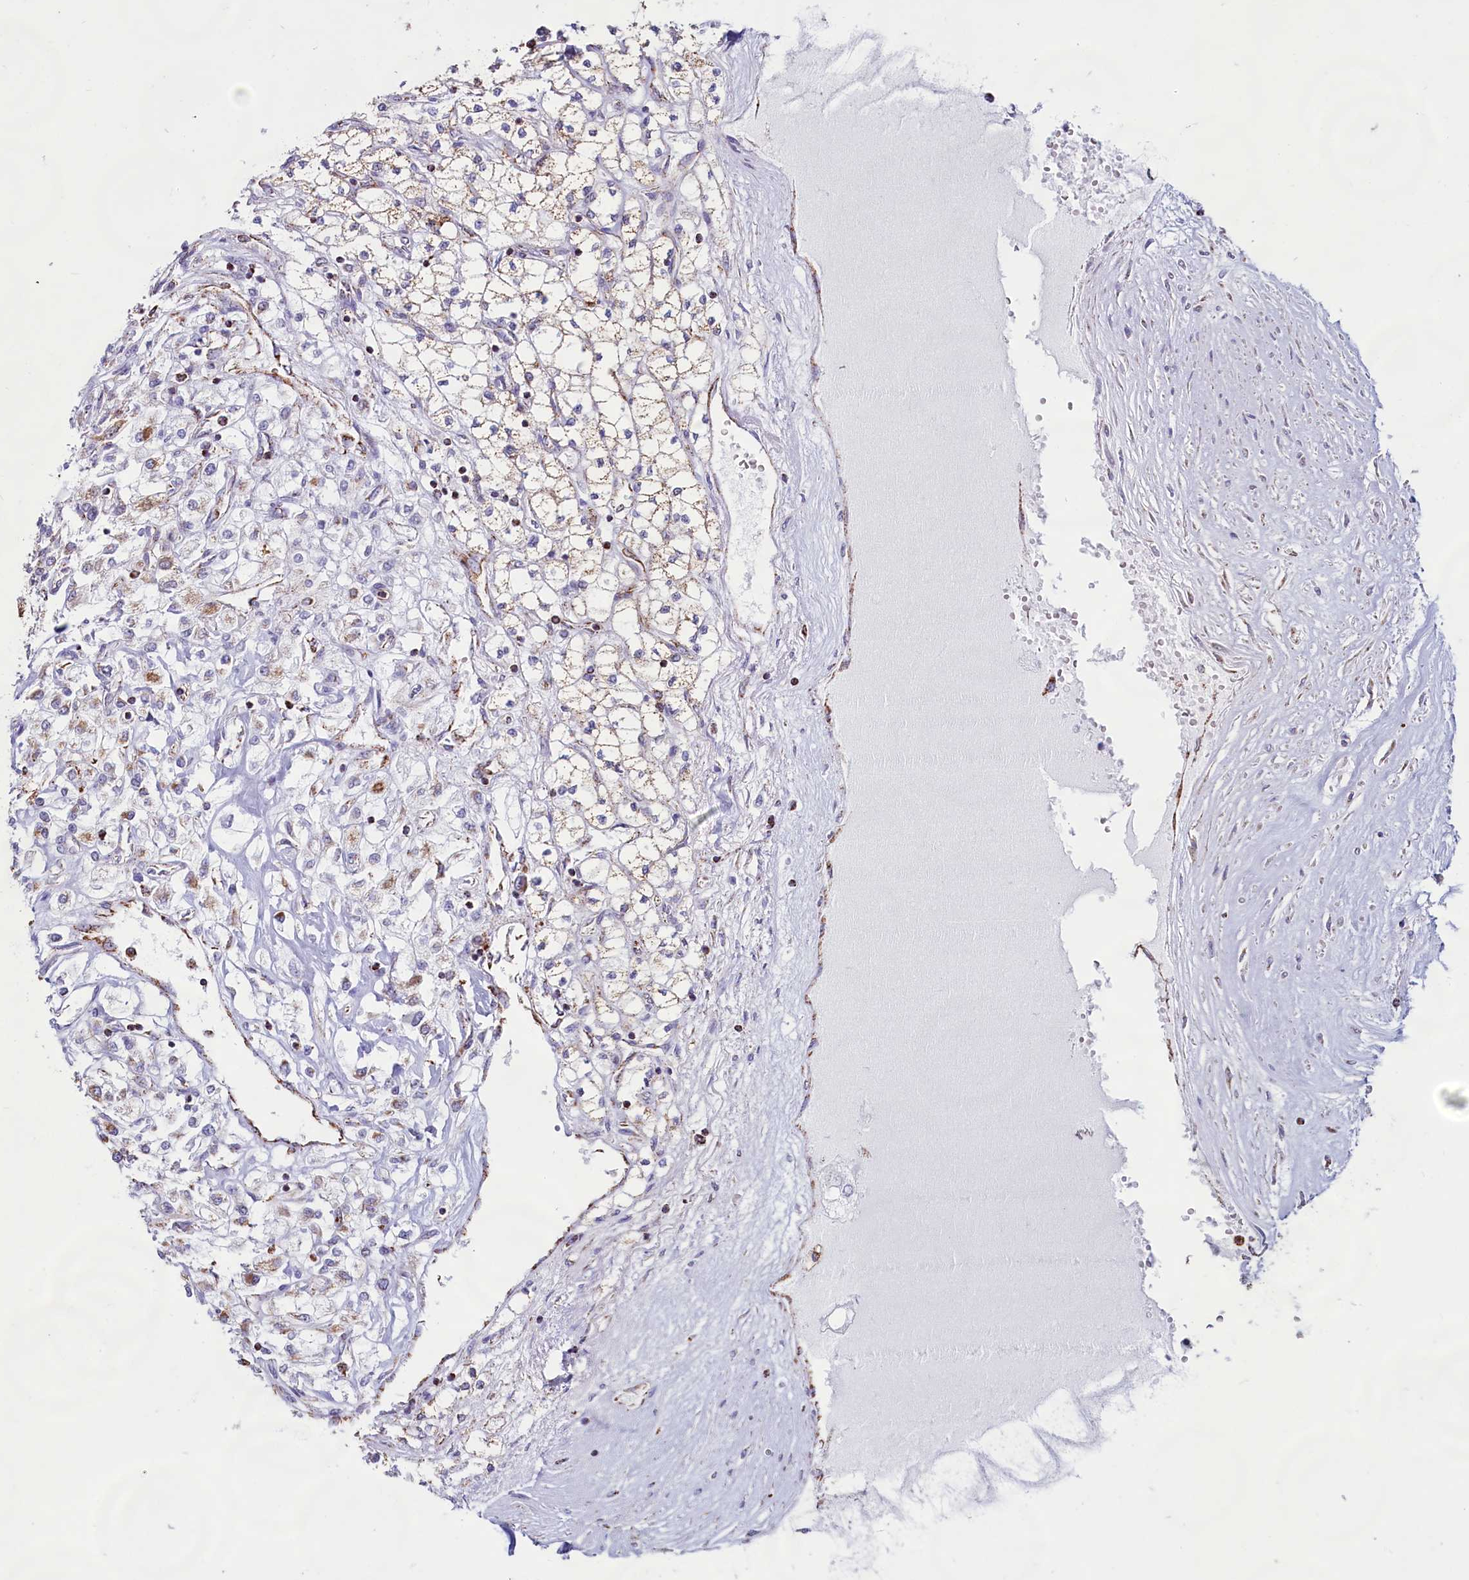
{"staining": {"intensity": "strong", "quantity": "25%-75%", "location": "cytoplasmic/membranous"}, "tissue": "renal cancer", "cell_type": "Tumor cells", "image_type": "cancer", "snomed": [{"axis": "morphology", "description": "Adenocarcinoma, NOS"}, {"axis": "topography", "description": "Kidney"}], "caption": "This image displays immunohistochemistry staining of human renal cancer (adenocarcinoma), with high strong cytoplasmic/membranous positivity in approximately 25%-75% of tumor cells.", "gene": "C1D", "patient": {"sex": "male", "age": 80}}